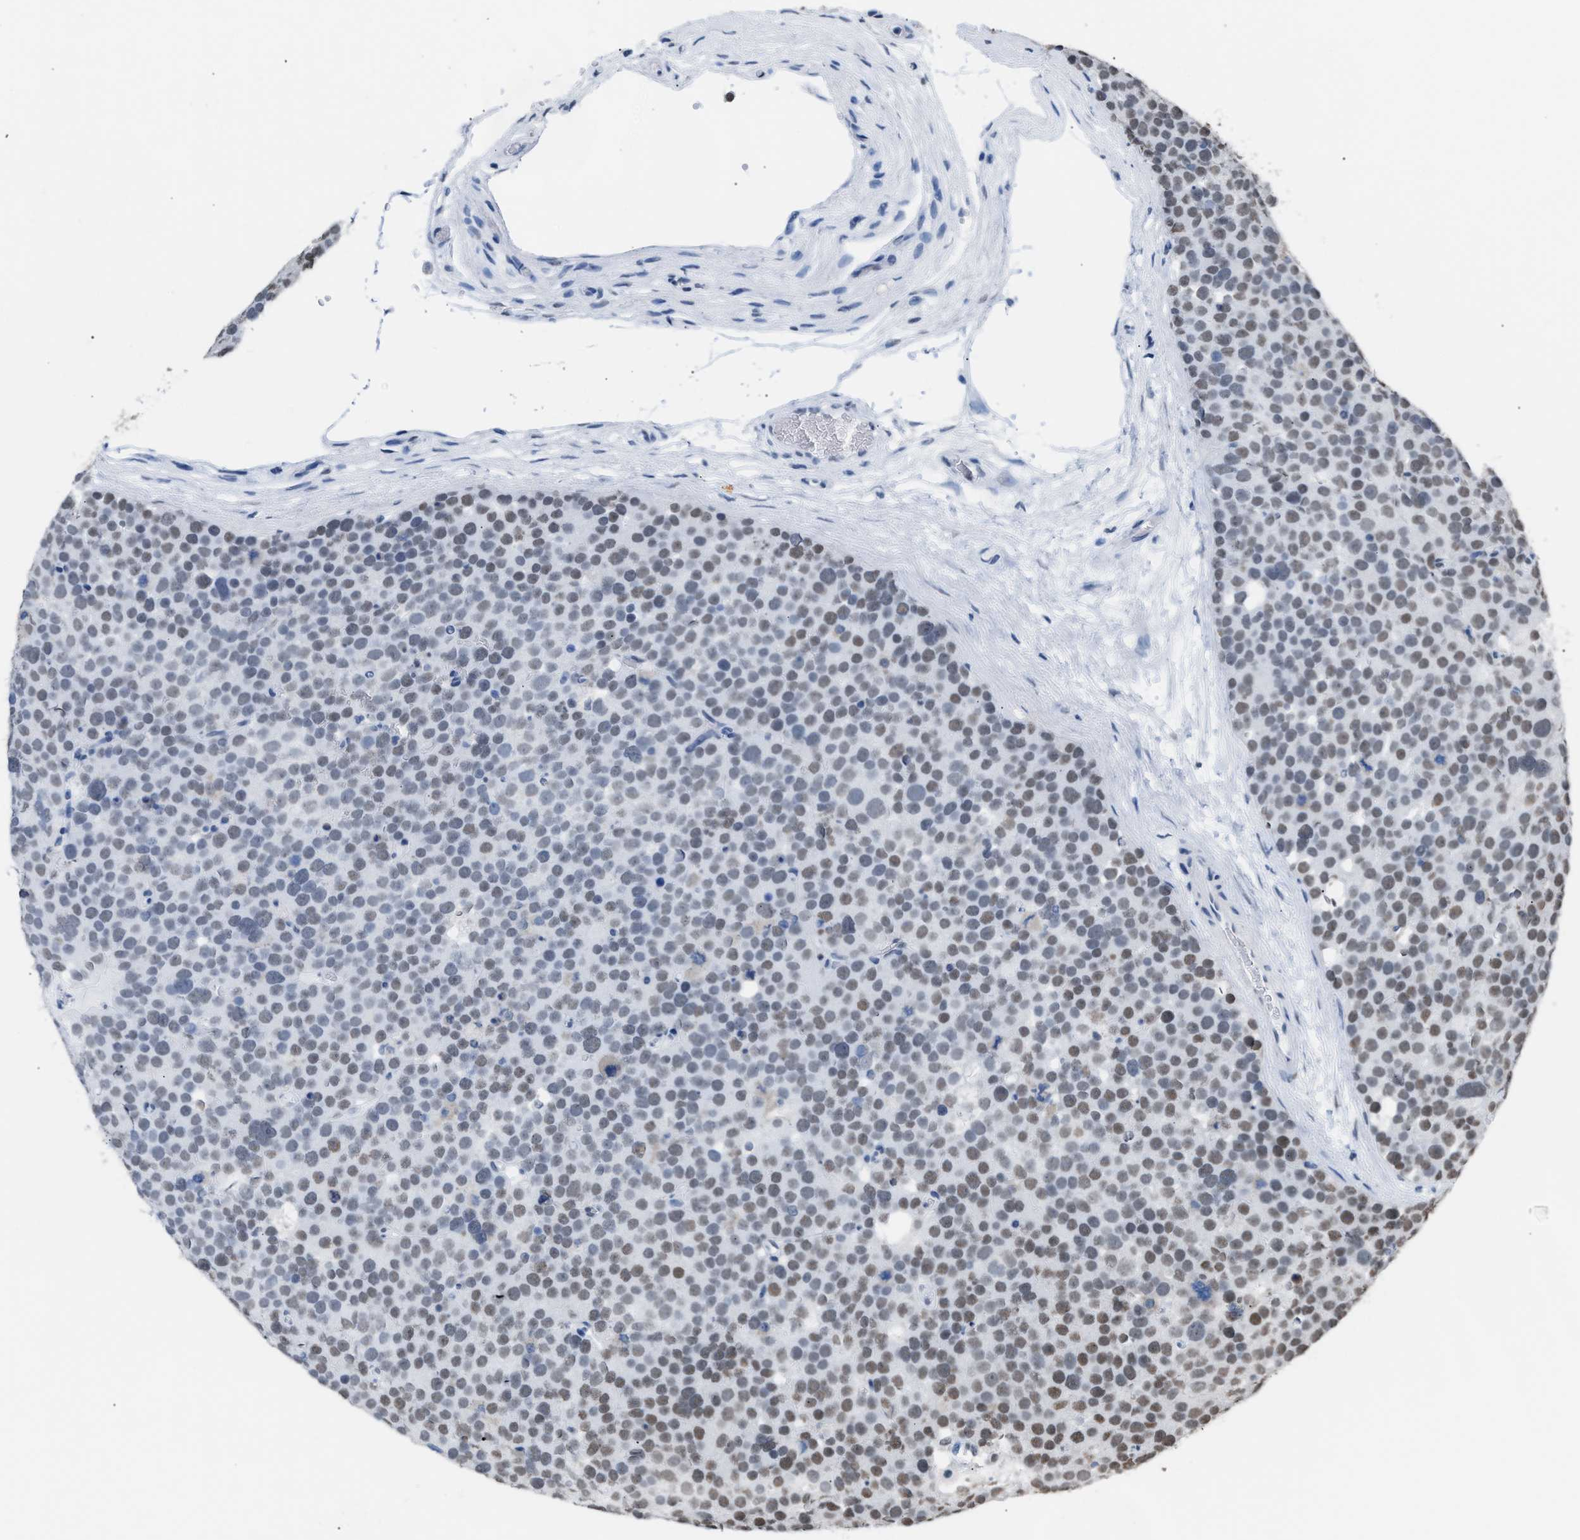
{"staining": {"intensity": "weak", "quantity": "25%-75%", "location": "nuclear"}, "tissue": "testis cancer", "cell_type": "Tumor cells", "image_type": "cancer", "snomed": [{"axis": "morphology", "description": "Seminoma, NOS"}, {"axis": "topography", "description": "Testis"}], "caption": "The image displays staining of testis cancer, revealing weak nuclear protein positivity (brown color) within tumor cells. (DAB (3,3'-diaminobenzidine) = brown stain, brightfield microscopy at high magnification).", "gene": "CCAR2", "patient": {"sex": "male", "age": 71}}